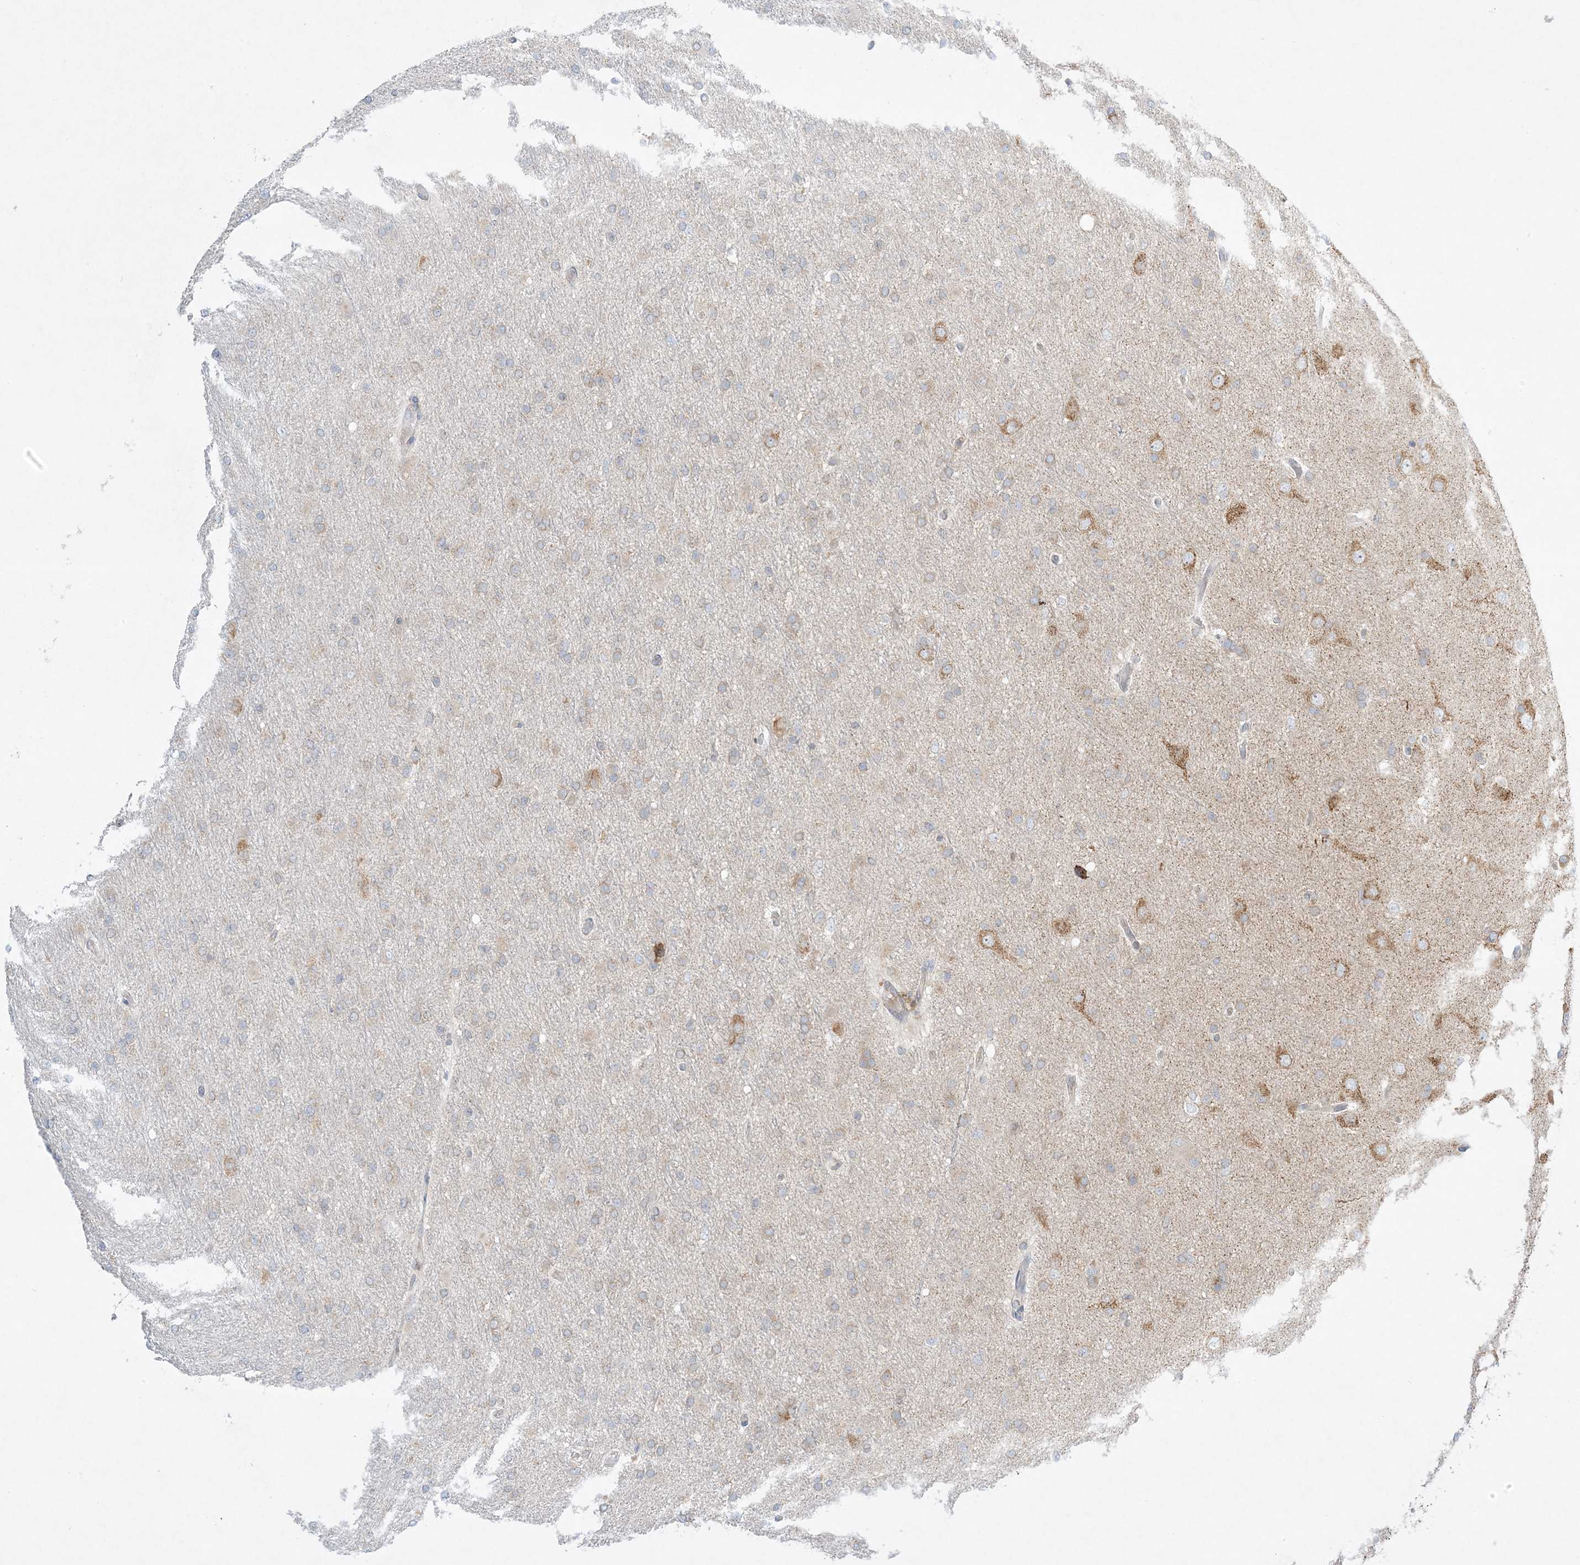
{"staining": {"intensity": "weak", "quantity": "<25%", "location": "cytoplasmic/membranous"}, "tissue": "glioma", "cell_type": "Tumor cells", "image_type": "cancer", "snomed": [{"axis": "morphology", "description": "Glioma, malignant, High grade"}, {"axis": "topography", "description": "Cerebral cortex"}], "caption": "A high-resolution image shows IHC staining of malignant glioma (high-grade), which reveals no significant staining in tumor cells.", "gene": "RPP40", "patient": {"sex": "female", "age": 36}}